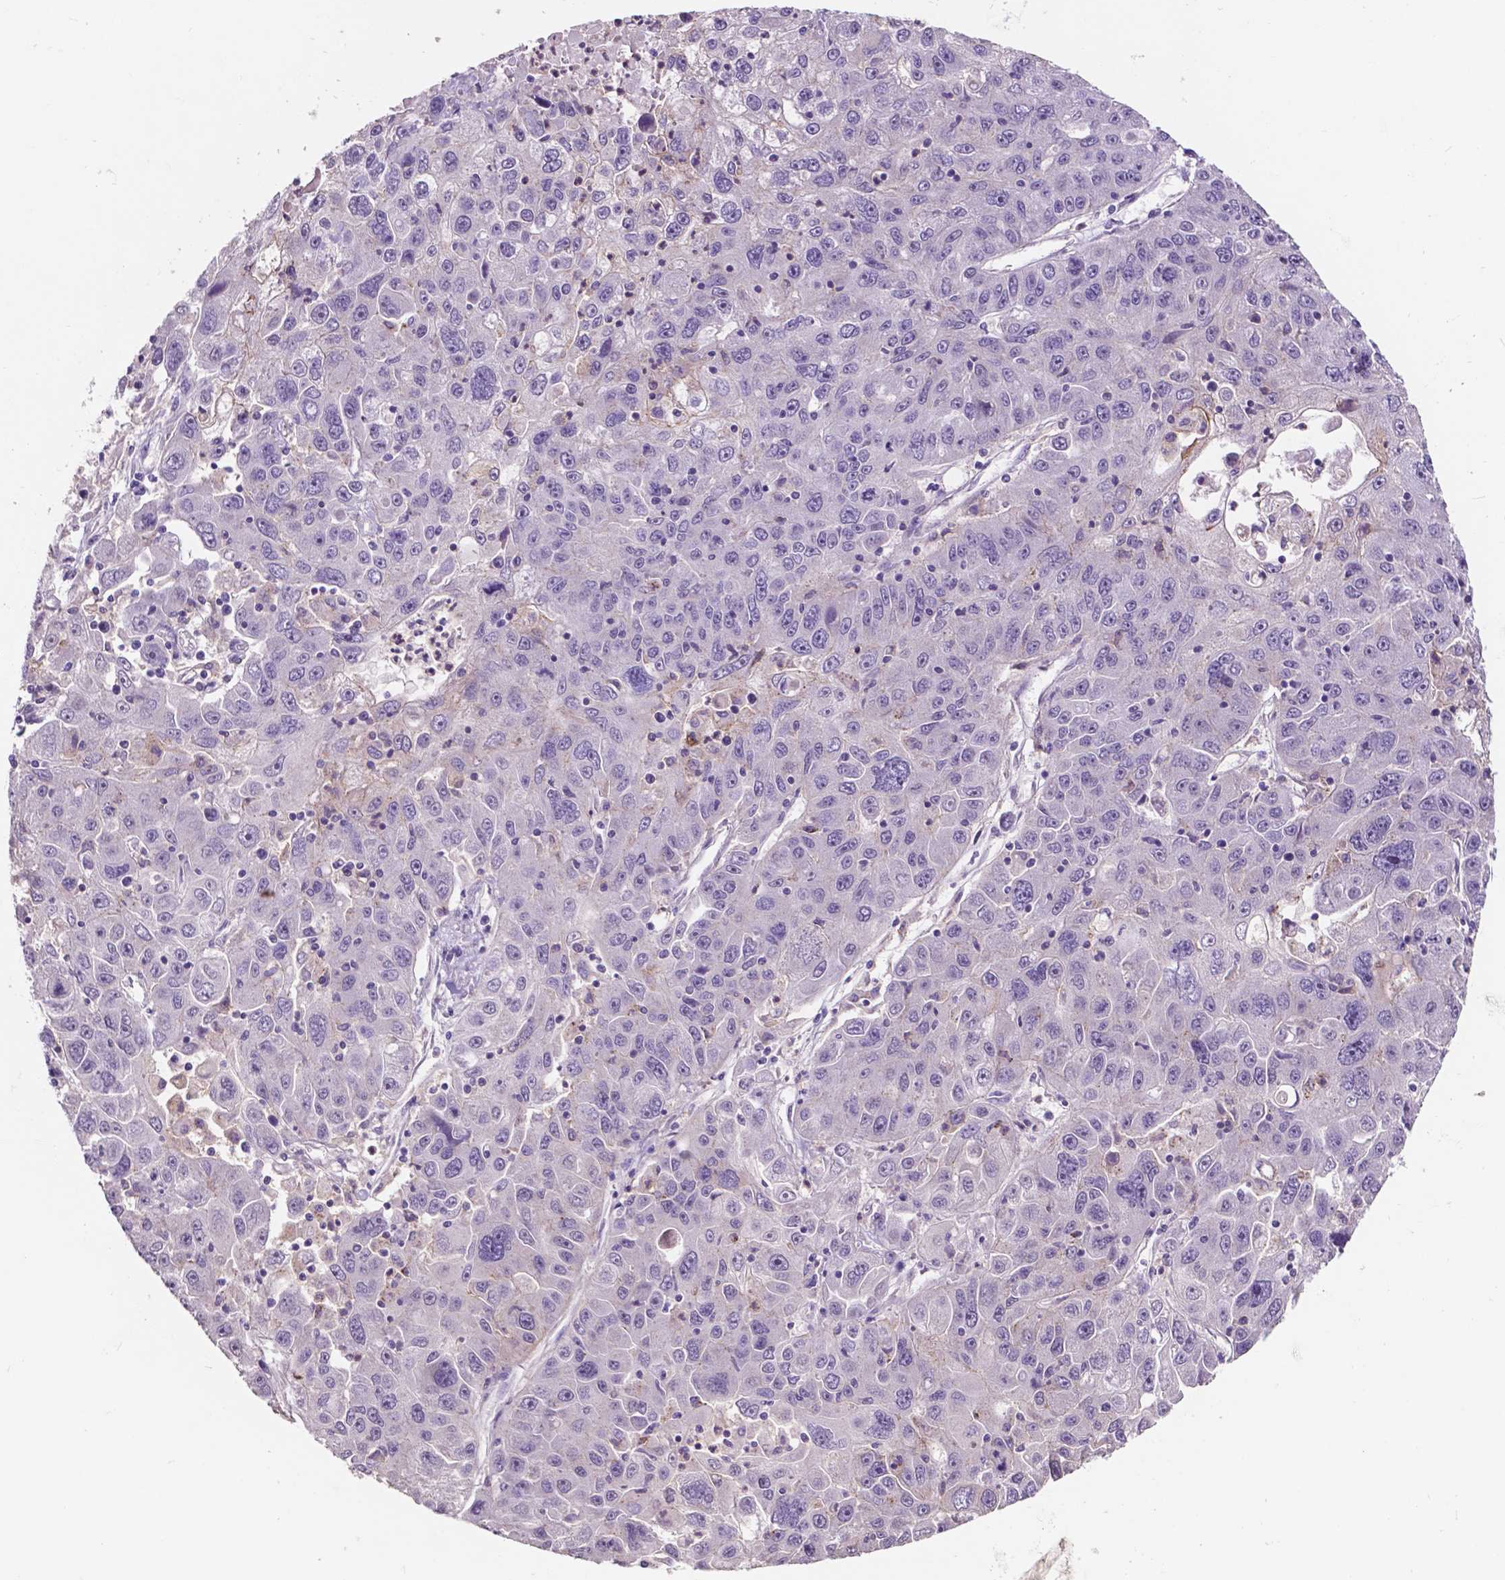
{"staining": {"intensity": "negative", "quantity": "none", "location": "none"}, "tissue": "stomach cancer", "cell_type": "Tumor cells", "image_type": "cancer", "snomed": [{"axis": "morphology", "description": "Adenocarcinoma, NOS"}, {"axis": "topography", "description": "Stomach"}], "caption": "The micrograph demonstrates no staining of tumor cells in stomach cancer.", "gene": "PLSCR1", "patient": {"sex": "male", "age": 56}}